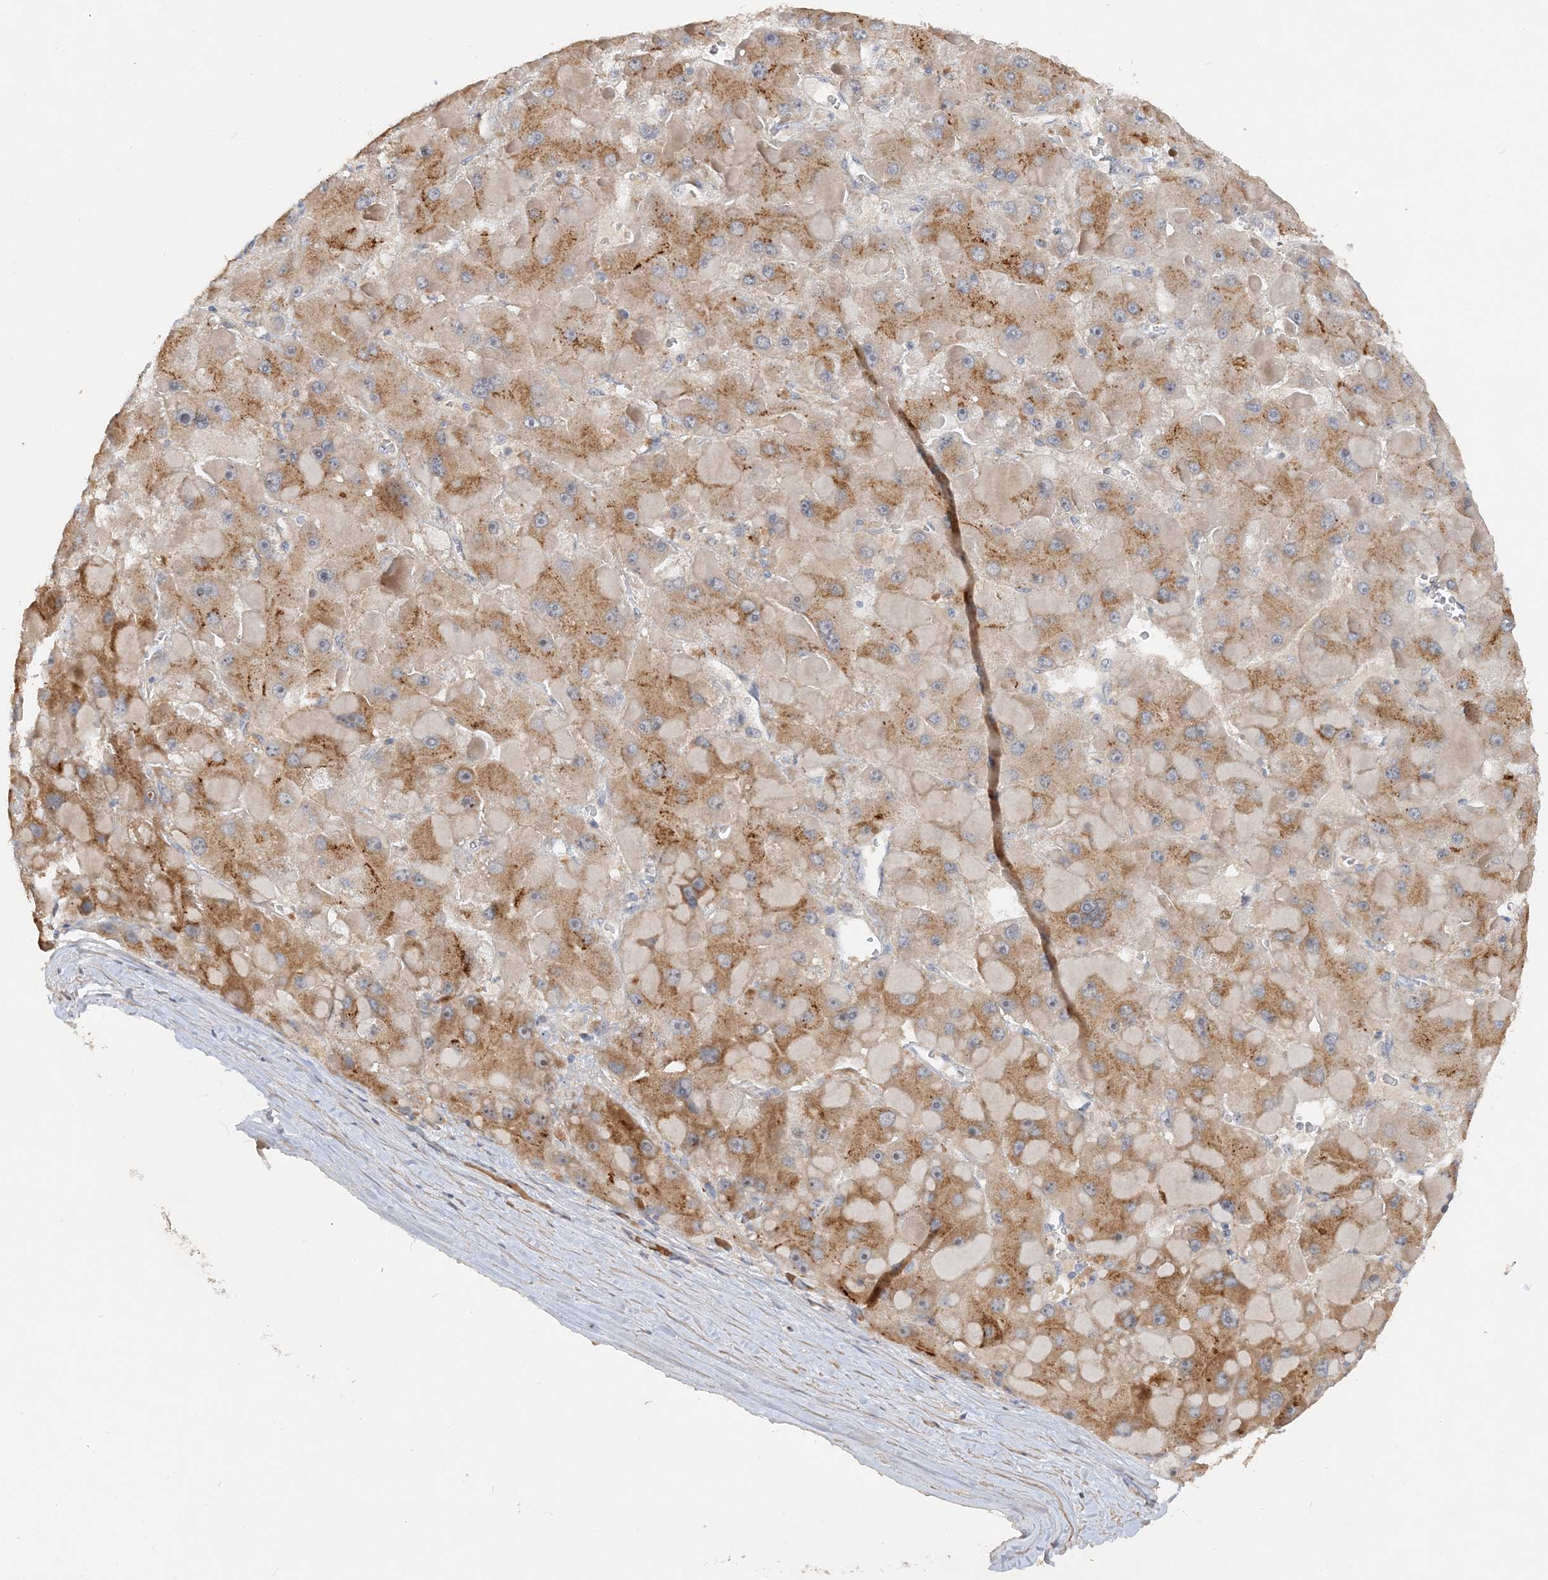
{"staining": {"intensity": "moderate", "quantity": ">75%", "location": "cytoplasmic/membranous"}, "tissue": "liver cancer", "cell_type": "Tumor cells", "image_type": "cancer", "snomed": [{"axis": "morphology", "description": "Carcinoma, Hepatocellular, NOS"}, {"axis": "topography", "description": "Liver"}], "caption": "Liver cancer tissue shows moderate cytoplasmic/membranous staining in about >75% of tumor cells", "gene": "GRINA", "patient": {"sex": "female", "age": 73}}